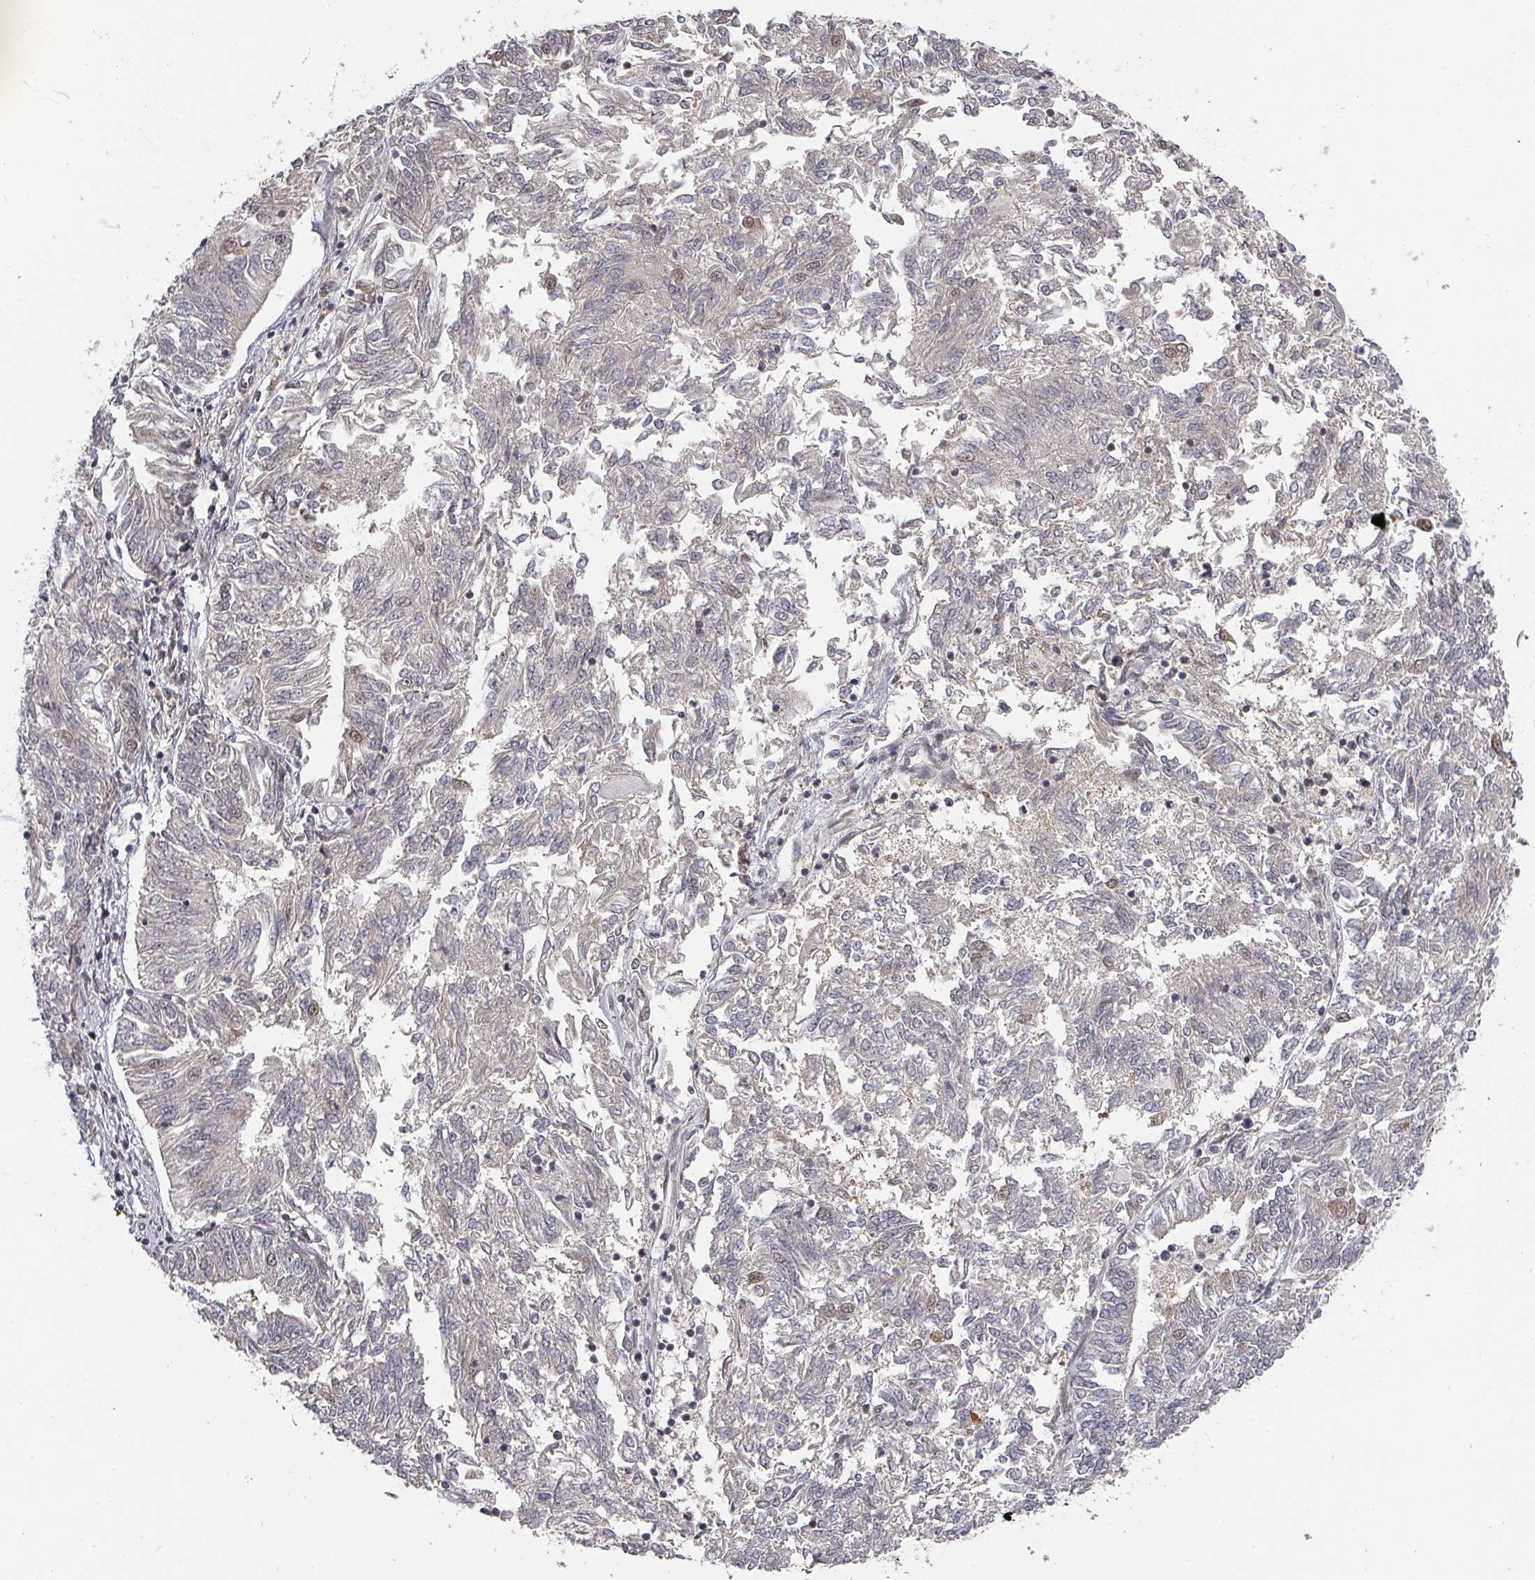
{"staining": {"intensity": "negative", "quantity": "none", "location": "none"}, "tissue": "endometrial cancer", "cell_type": "Tumor cells", "image_type": "cancer", "snomed": [{"axis": "morphology", "description": "Adenocarcinoma, NOS"}, {"axis": "topography", "description": "Endometrium"}], "caption": "The photomicrograph shows no significant expression in tumor cells of adenocarcinoma (endometrial).", "gene": "KIF1C", "patient": {"sex": "female", "age": 58}}